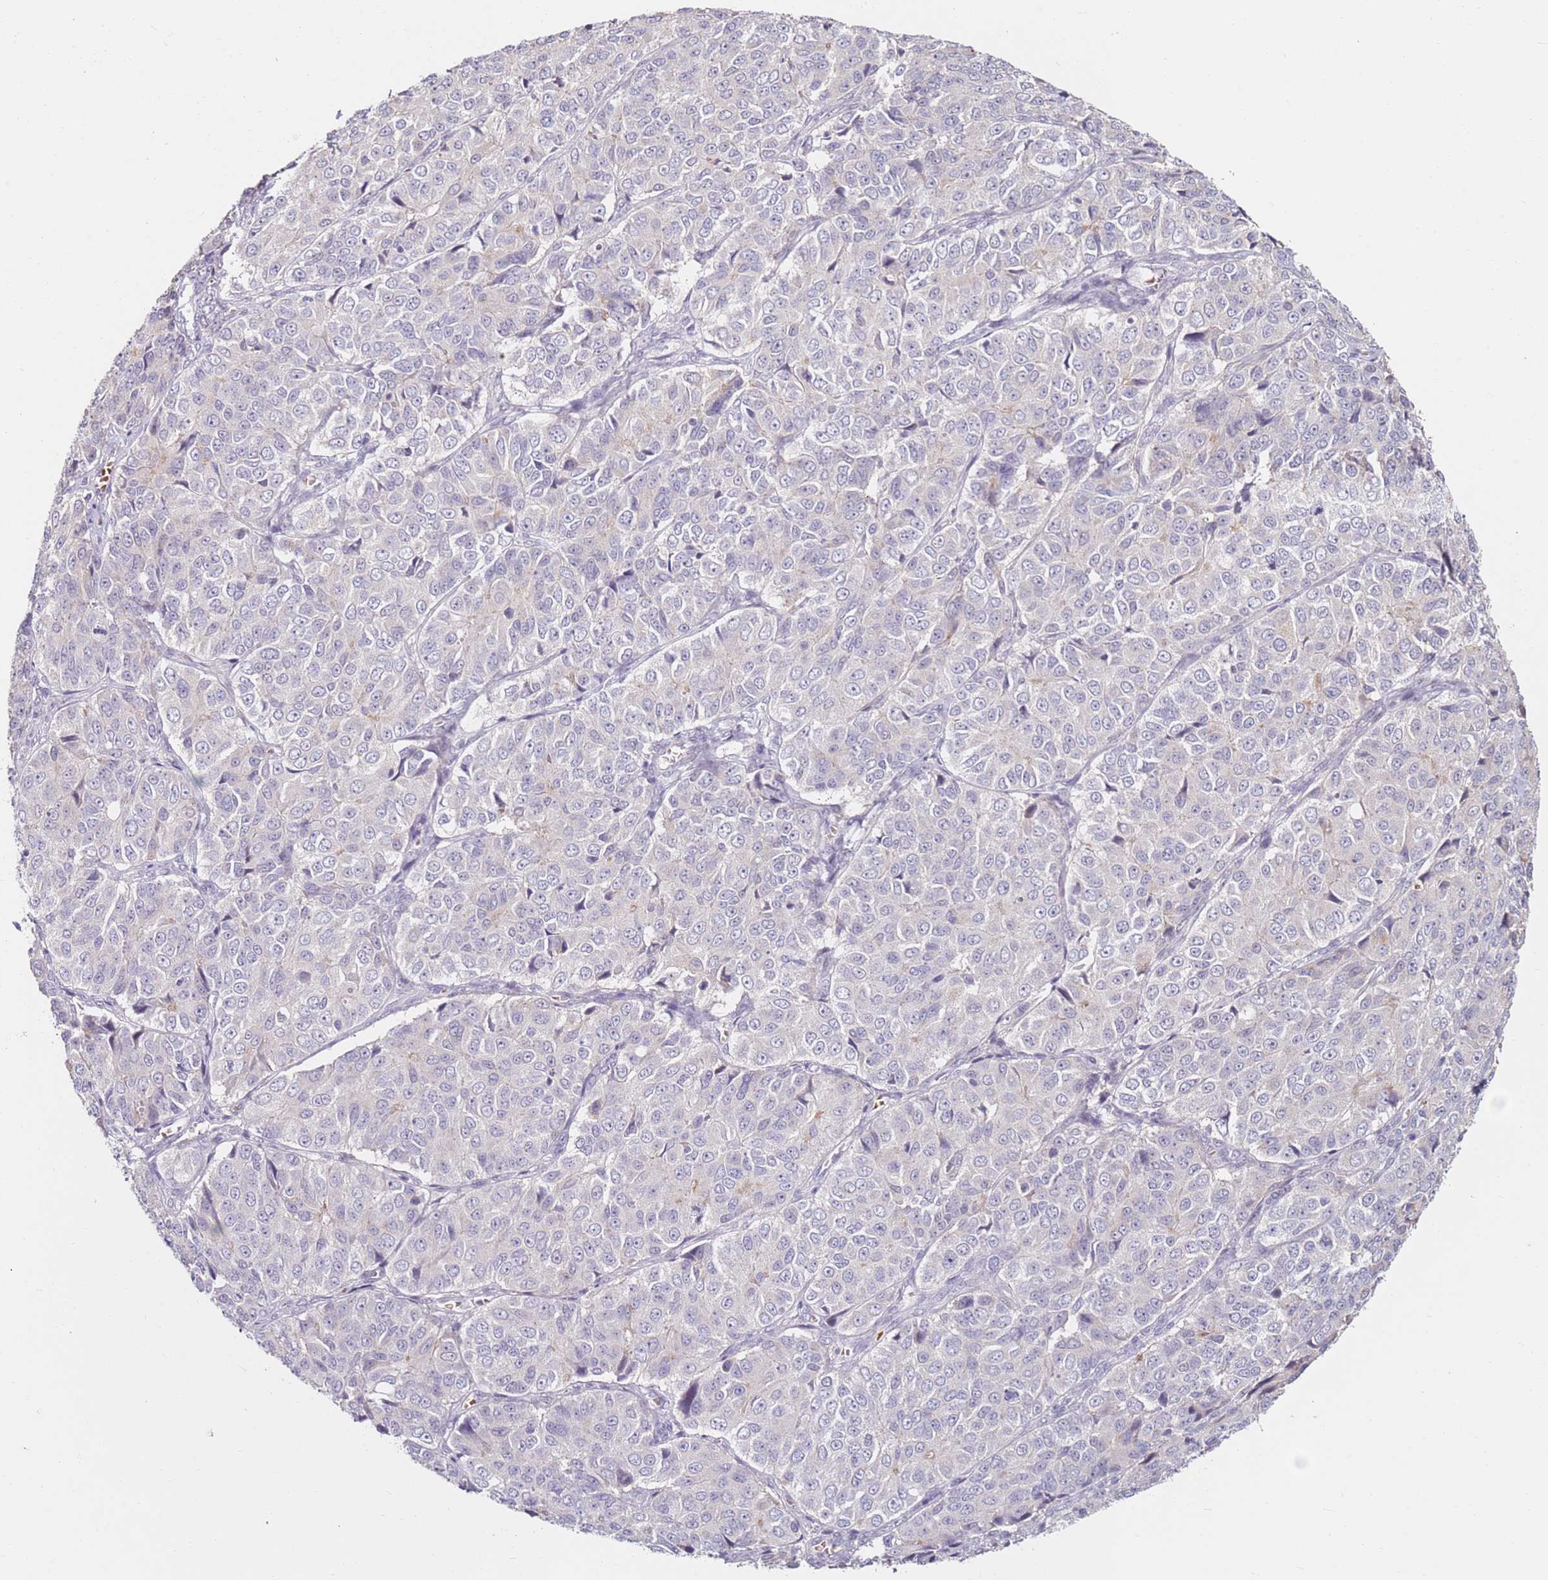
{"staining": {"intensity": "negative", "quantity": "none", "location": "none"}, "tissue": "ovarian cancer", "cell_type": "Tumor cells", "image_type": "cancer", "snomed": [{"axis": "morphology", "description": "Carcinoma, endometroid"}, {"axis": "topography", "description": "Ovary"}], "caption": "Immunohistochemistry (IHC) image of neoplastic tissue: human endometroid carcinoma (ovarian) stained with DAB reveals no significant protein expression in tumor cells.", "gene": "RARS2", "patient": {"sex": "female", "age": 51}}